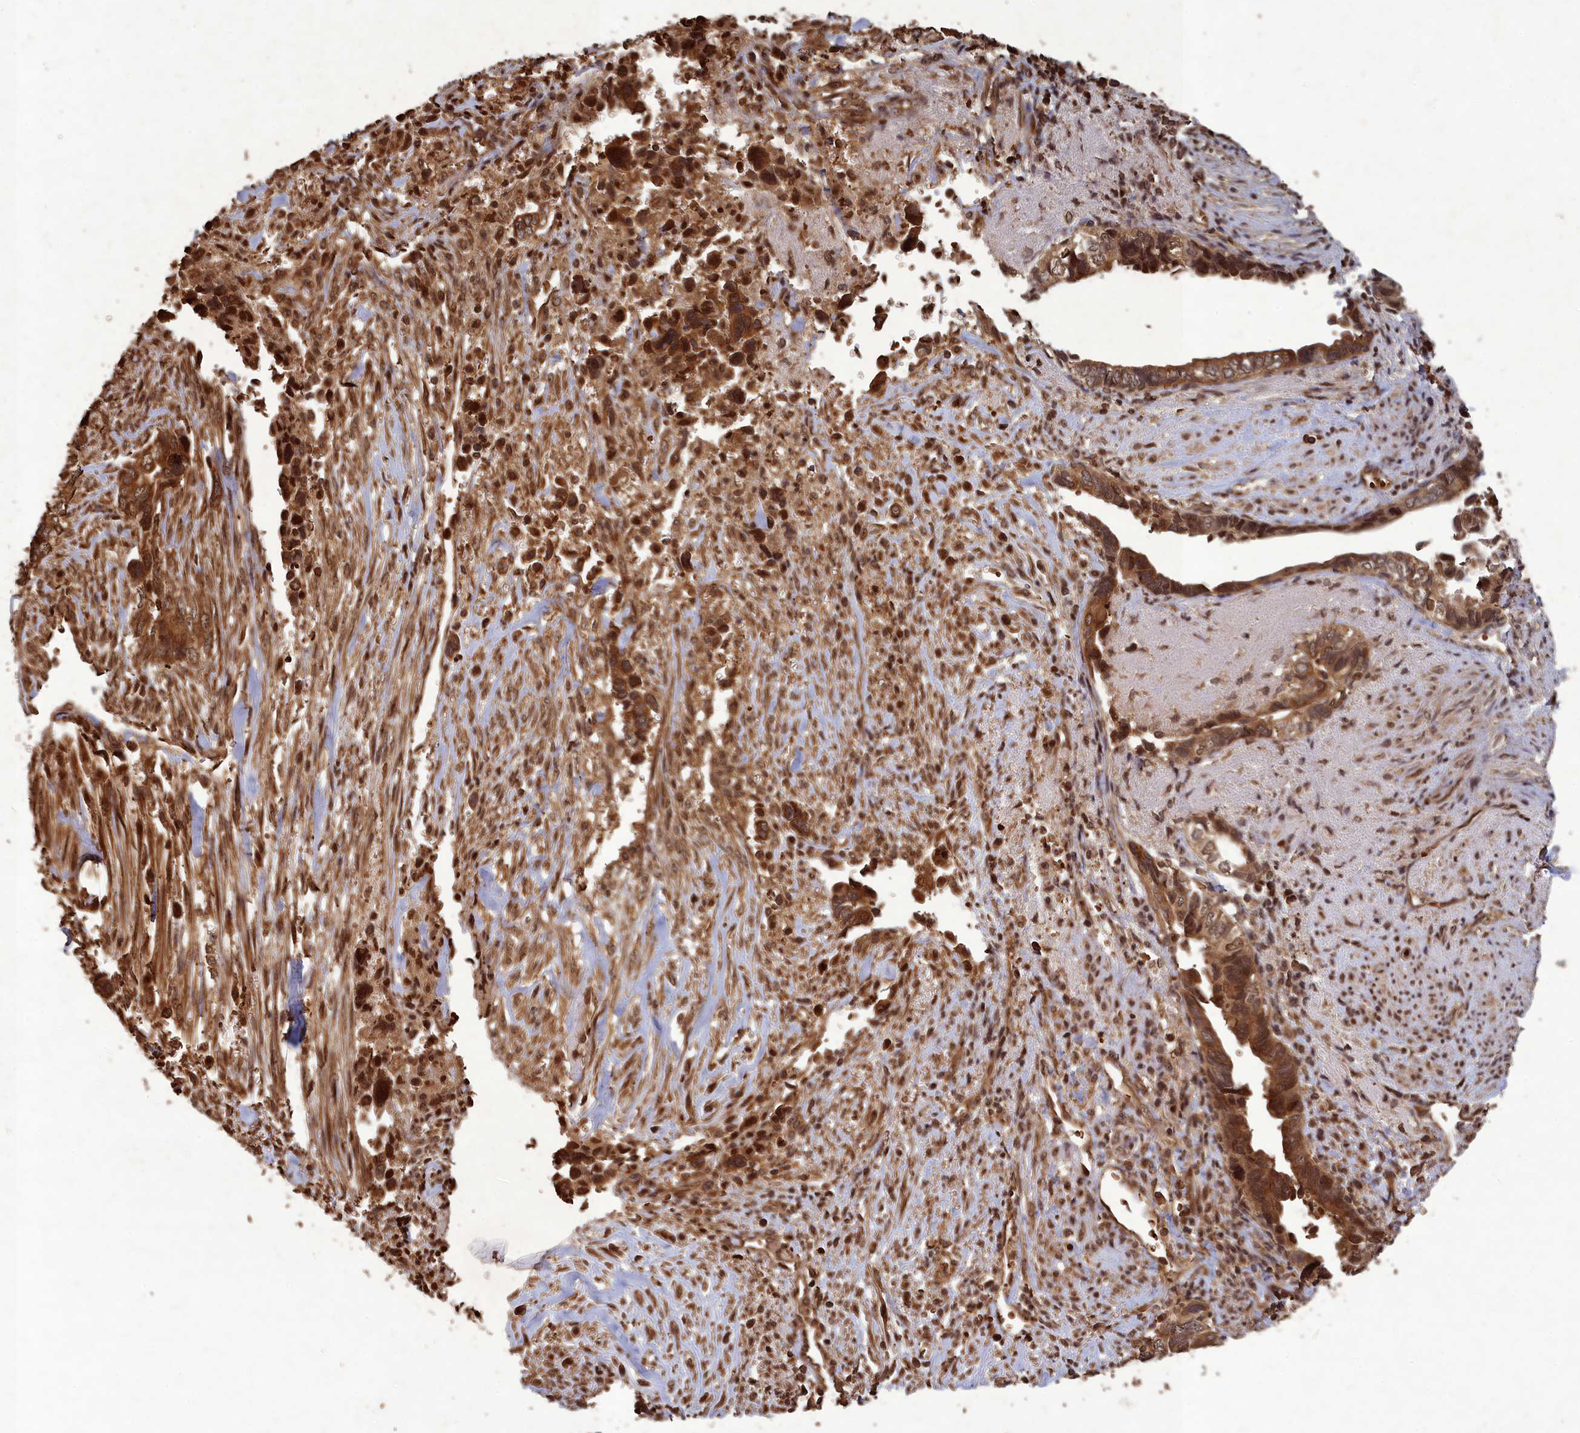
{"staining": {"intensity": "strong", "quantity": ">75%", "location": "cytoplasmic/membranous"}, "tissue": "liver cancer", "cell_type": "Tumor cells", "image_type": "cancer", "snomed": [{"axis": "morphology", "description": "Cholangiocarcinoma"}, {"axis": "topography", "description": "Liver"}], "caption": "IHC photomicrograph of neoplastic tissue: cholangiocarcinoma (liver) stained using immunohistochemistry (IHC) displays high levels of strong protein expression localized specifically in the cytoplasmic/membranous of tumor cells, appearing as a cytoplasmic/membranous brown color.", "gene": "SRMS", "patient": {"sex": "female", "age": 79}}